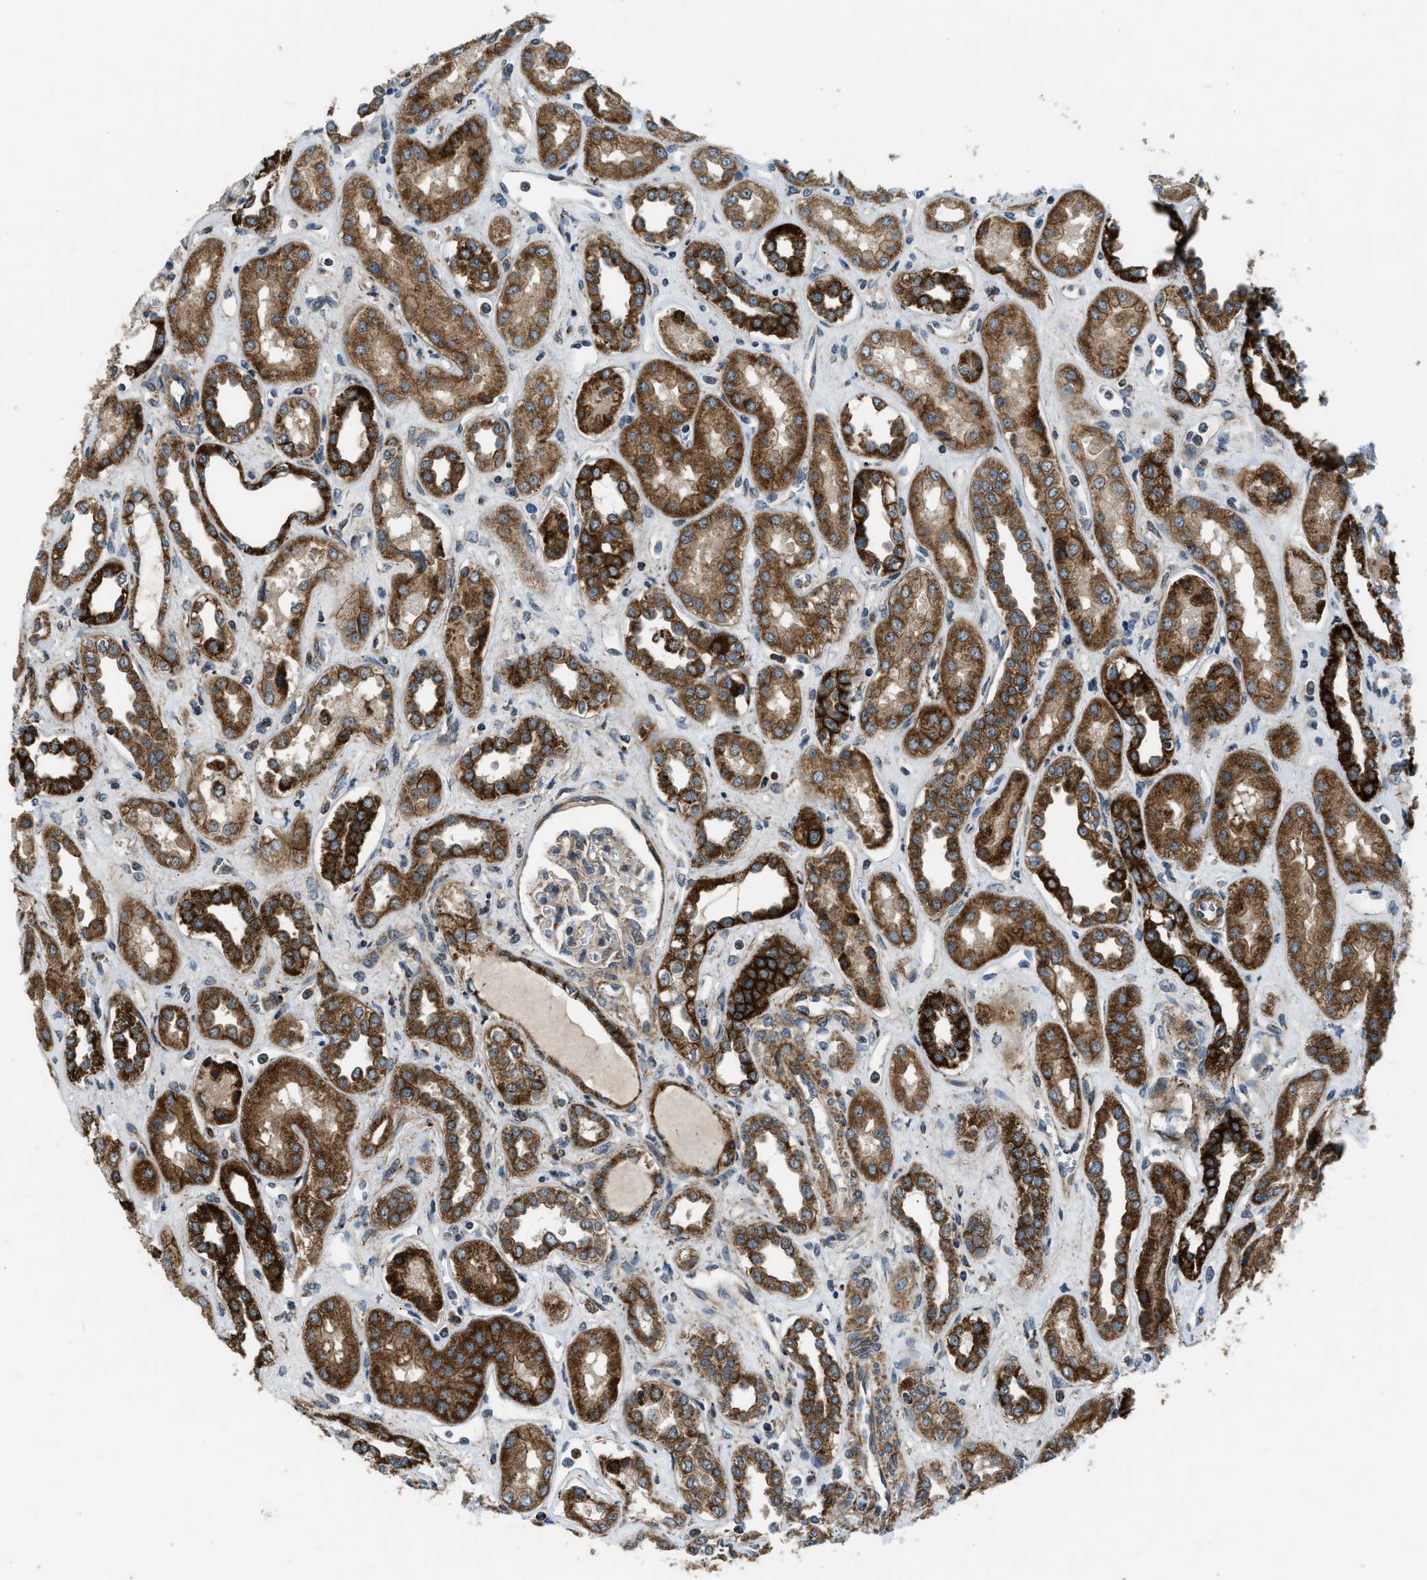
{"staining": {"intensity": "moderate", "quantity": "25%-75%", "location": "cytoplasmic/membranous"}, "tissue": "kidney", "cell_type": "Cells in glomeruli", "image_type": "normal", "snomed": [{"axis": "morphology", "description": "Normal tissue, NOS"}, {"axis": "topography", "description": "Kidney"}], "caption": "Protein expression analysis of unremarkable kidney exhibits moderate cytoplasmic/membranous expression in approximately 25%-75% of cells in glomeruli.", "gene": "GSDME", "patient": {"sex": "male", "age": 59}}